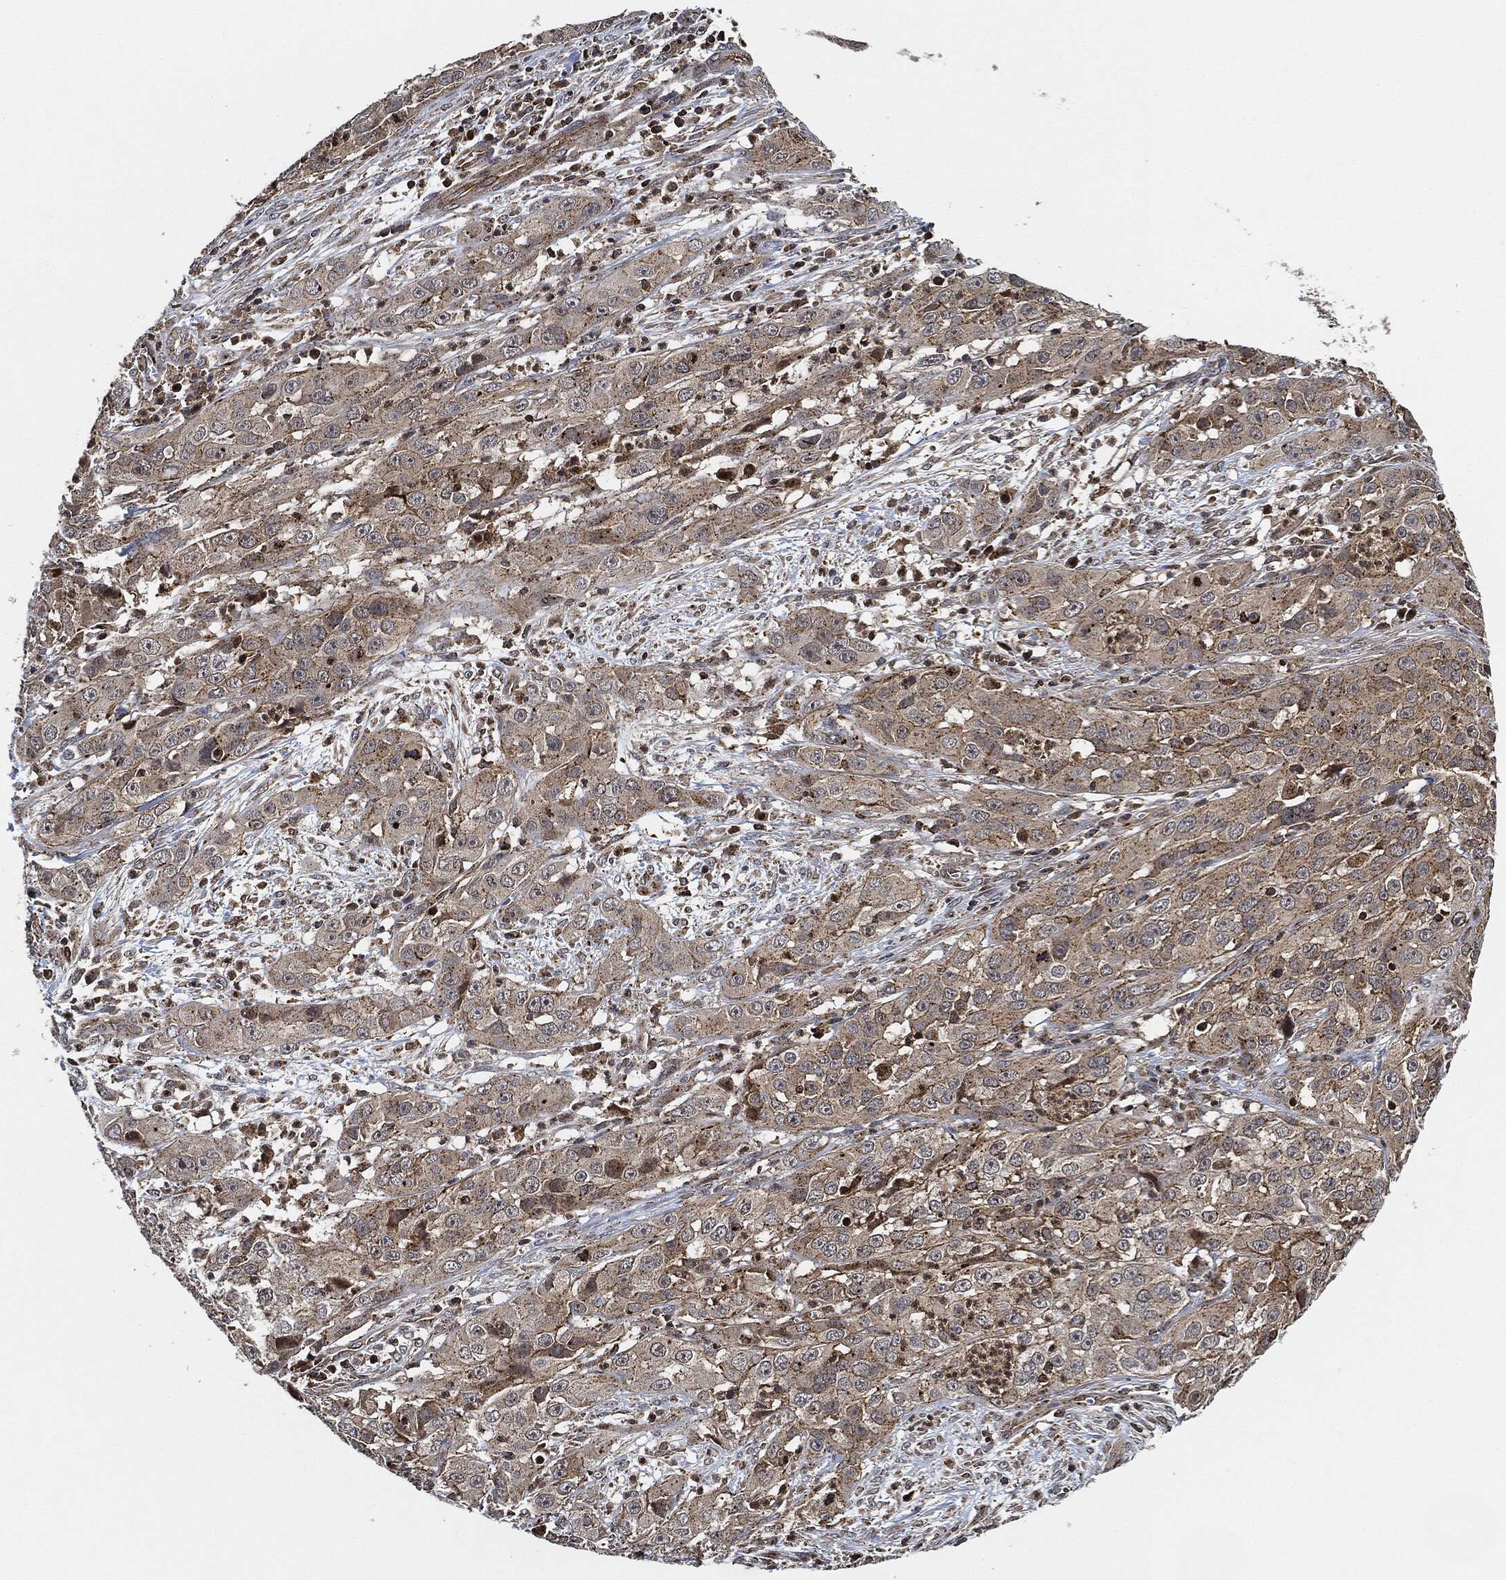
{"staining": {"intensity": "moderate", "quantity": "<25%", "location": "cytoplasmic/membranous"}, "tissue": "cervical cancer", "cell_type": "Tumor cells", "image_type": "cancer", "snomed": [{"axis": "morphology", "description": "Squamous cell carcinoma, NOS"}, {"axis": "topography", "description": "Cervix"}], "caption": "There is low levels of moderate cytoplasmic/membranous staining in tumor cells of cervical cancer (squamous cell carcinoma), as demonstrated by immunohistochemical staining (brown color).", "gene": "MAP3K3", "patient": {"sex": "female", "age": 32}}